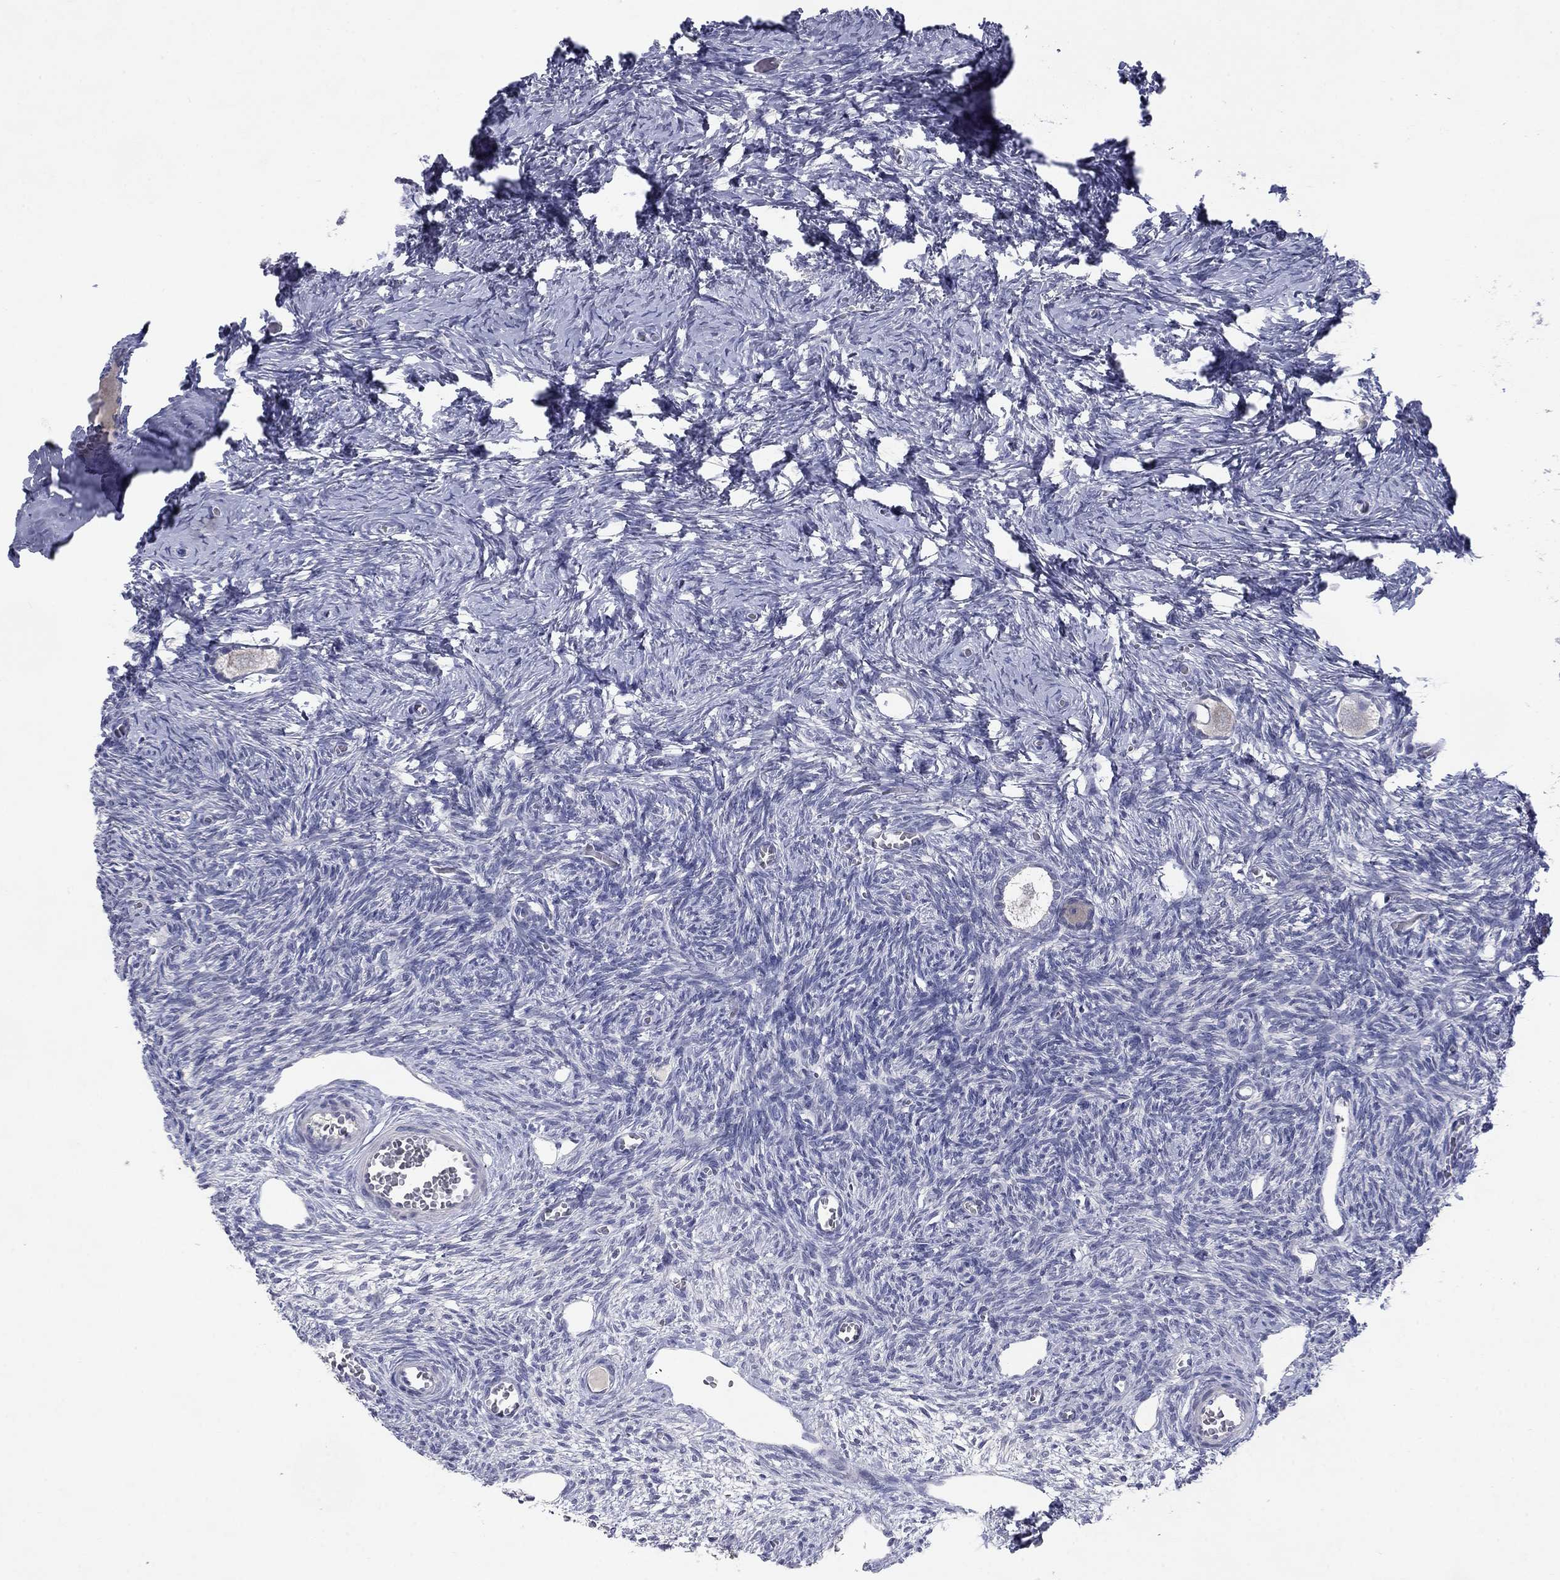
{"staining": {"intensity": "negative", "quantity": "none", "location": "none"}, "tissue": "ovary", "cell_type": "Follicle cells", "image_type": "normal", "snomed": [{"axis": "morphology", "description": "Normal tissue, NOS"}, {"axis": "topography", "description": "Ovary"}], "caption": "Immunohistochemical staining of normal human ovary reveals no significant staining in follicle cells.", "gene": "CACNA1A", "patient": {"sex": "female", "age": 27}}